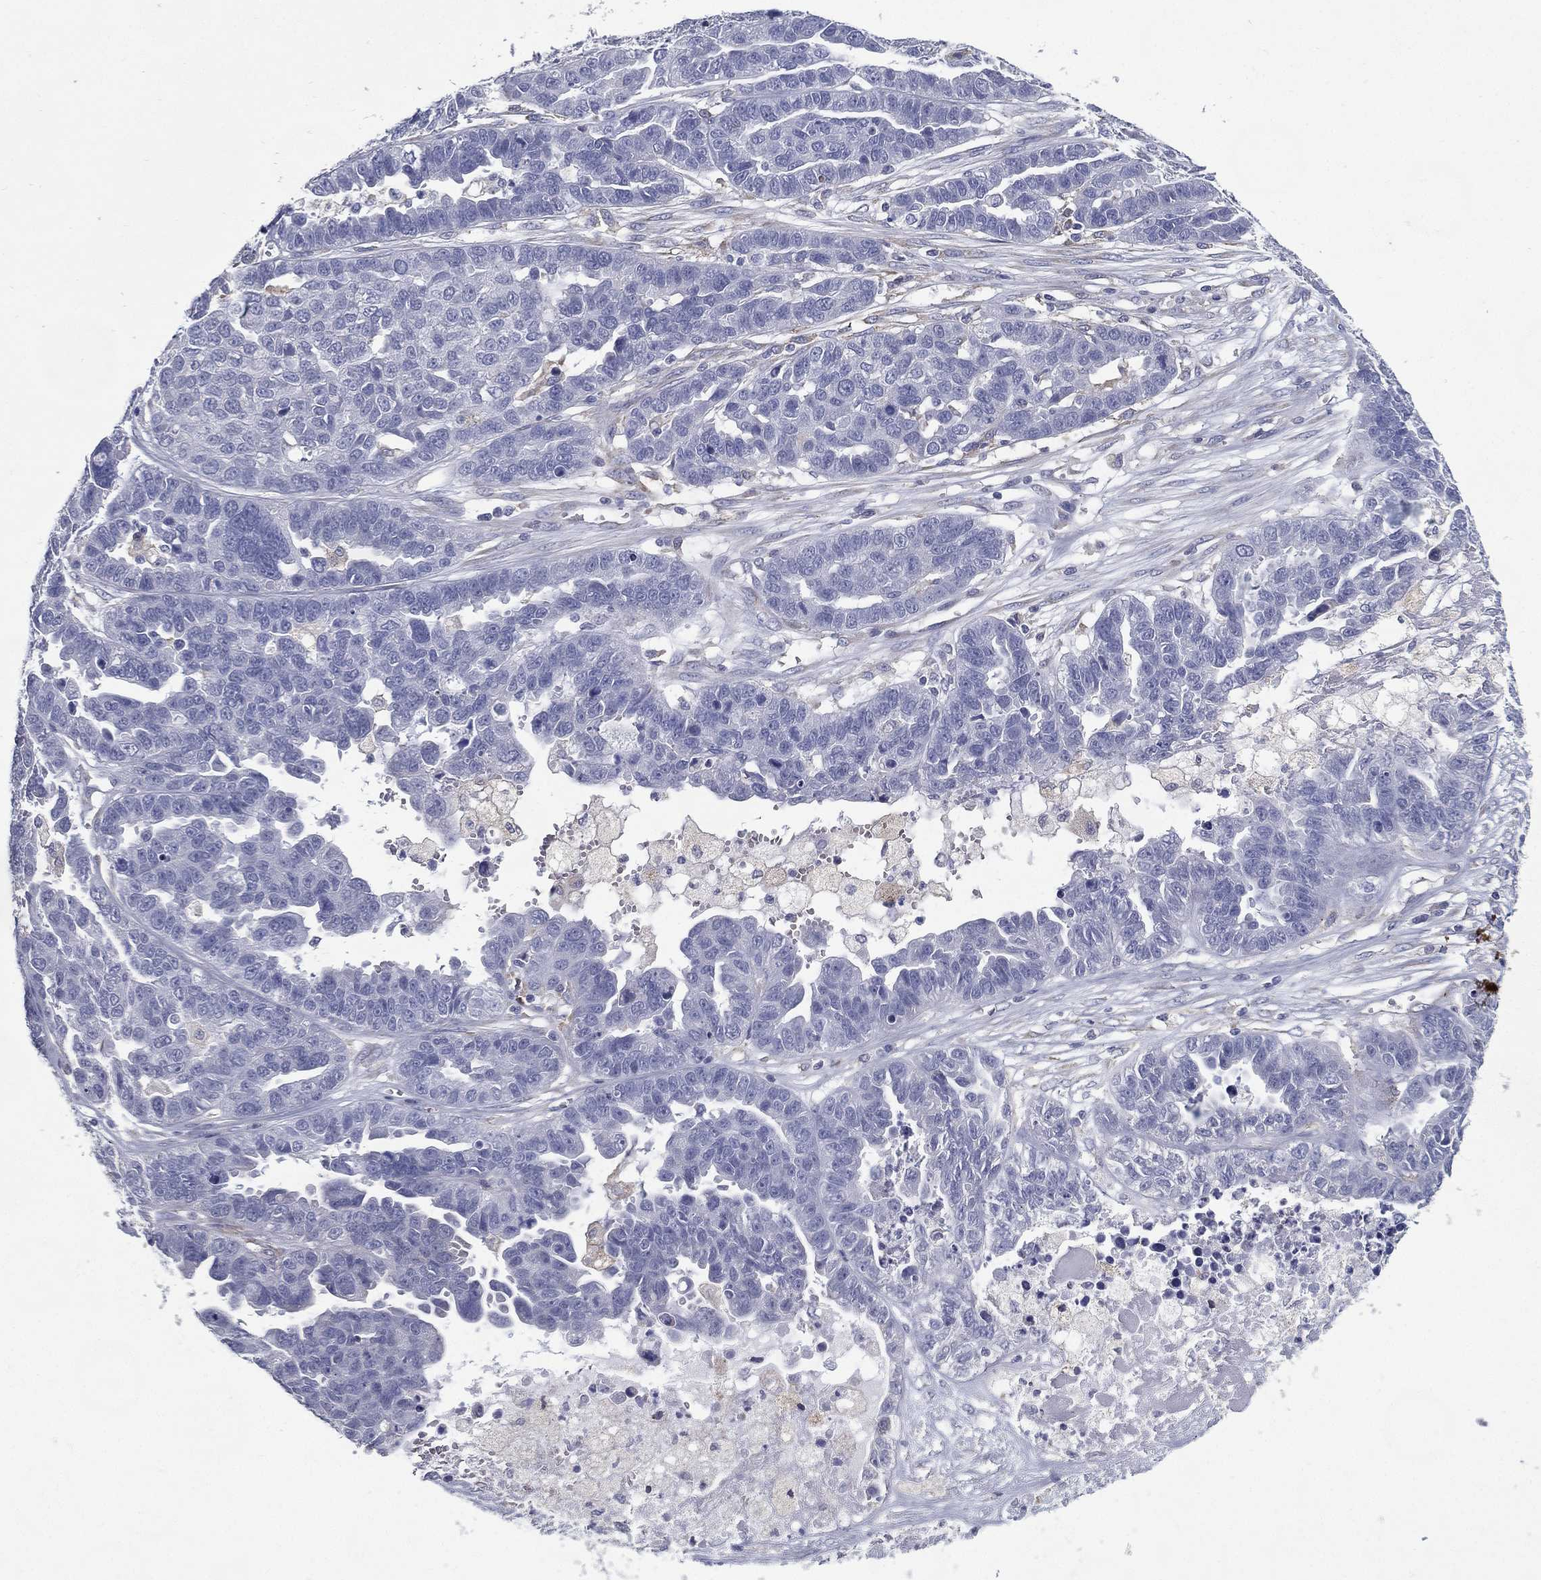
{"staining": {"intensity": "negative", "quantity": "none", "location": "none"}, "tissue": "ovarian cancer", "cell_type": "Tumor cells", "image_type": "cancer", "snomed": [{"axis": "morphology", "description": "Cystadenocarcinoma, serous, NOS"}, {"axis": "topography", "description": "Ovary"}], "caption": "Immunohistochemistry (IHC) of ovarian cancer (serous cystadenocarcinoma) demonstrates no staining in tumor cells.", "gene": "C19orf18", "patient": {"sex": "female", "age": 87}}